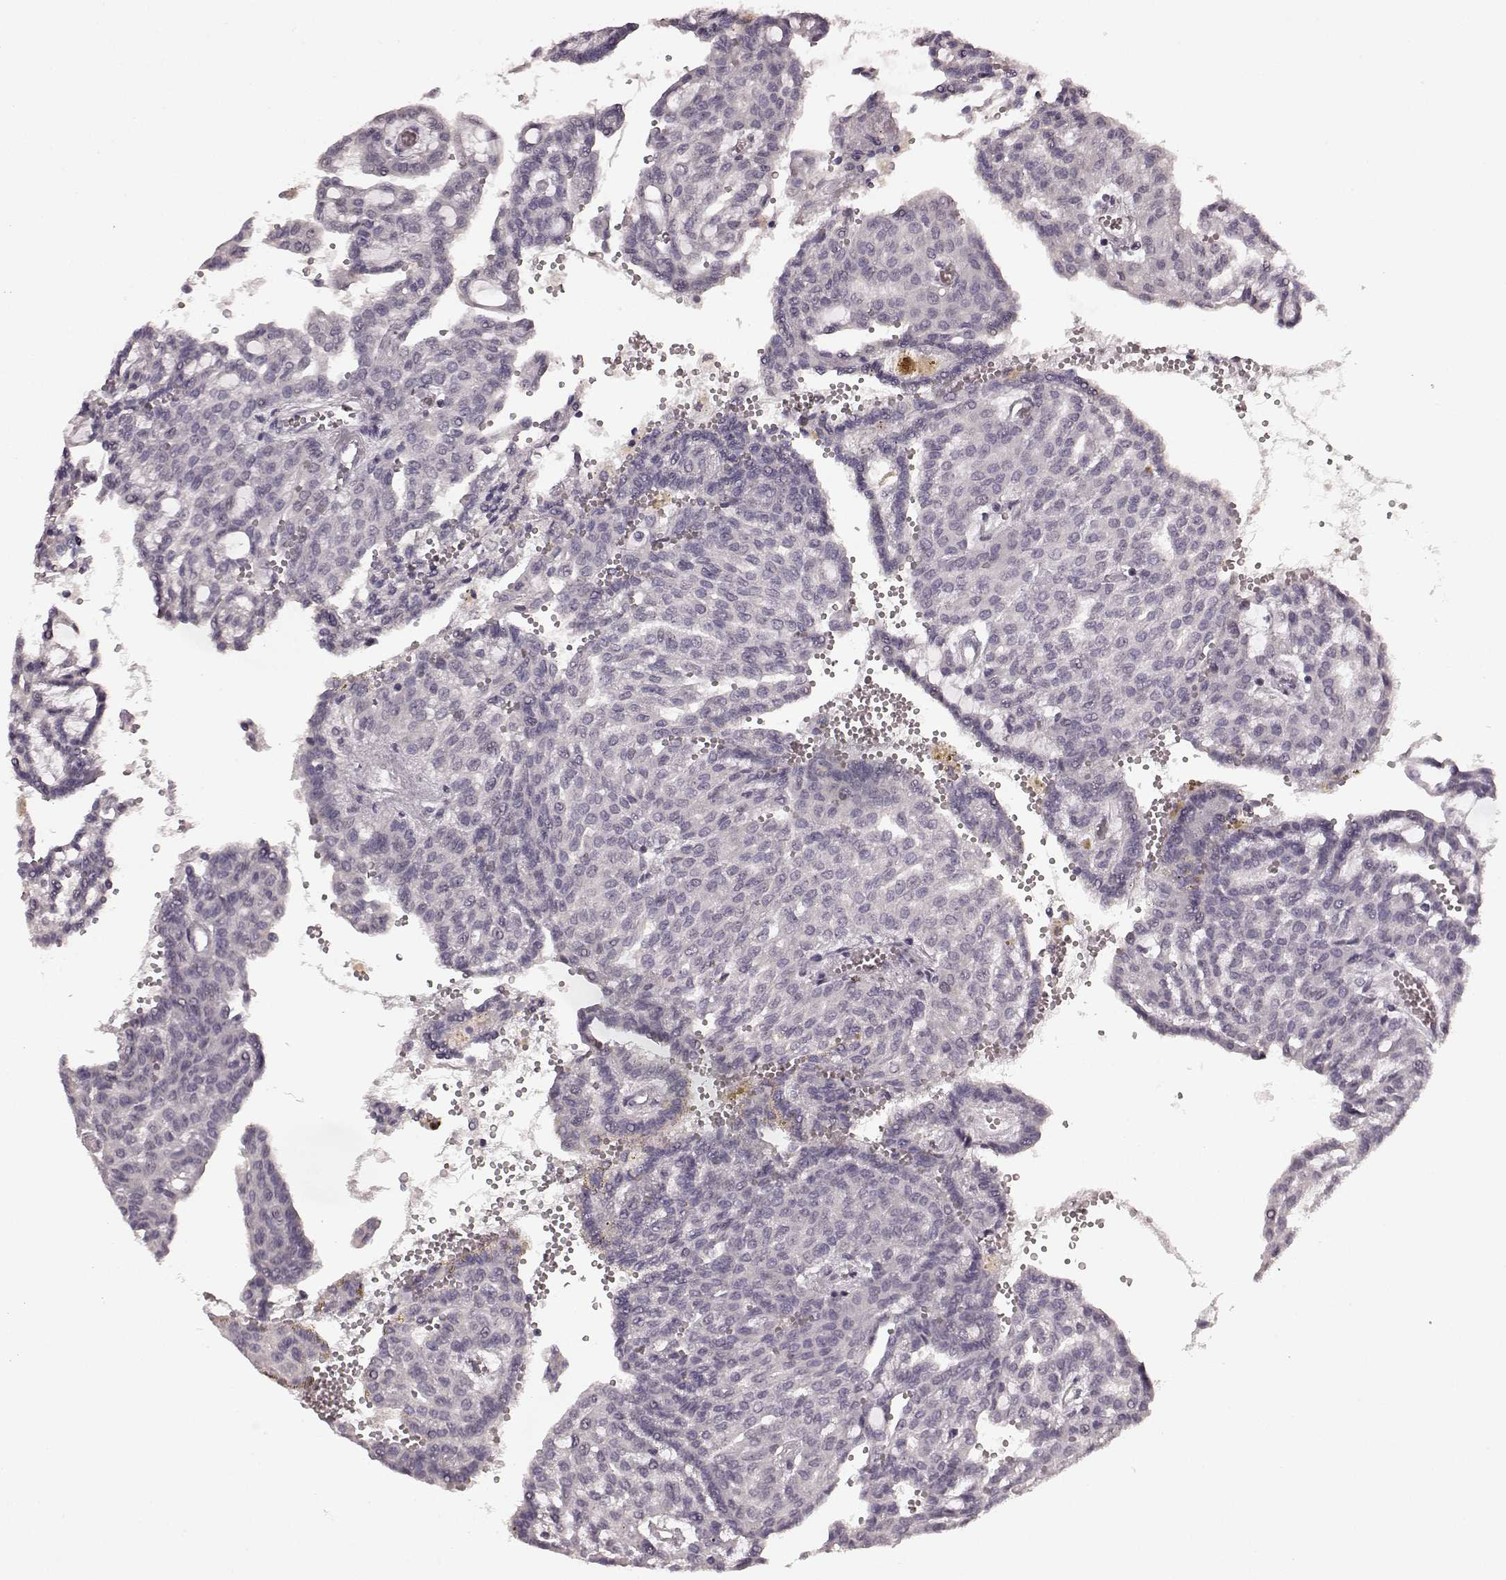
{"staining": {"intensity": "moderate", "quantity": "<25%", "location": "nuclear"}, "tissue": "renal cancer", "cell_type": "Tumor cells", "image_type": "cancer", "snomed": [{"axis": "morphology", "description": "Adenocarcinoma, NOS"}, {"axis": "topography", "description": "Kidney"}], "caption": "There is low levels of moderate nuclear positivity in tumor cells of adenocarcinoma (renal), as demonstrated by immunohistochemical staining (brown color).", "gene": "CCNA2", "patient": {"sex": "male", "age": 63}}